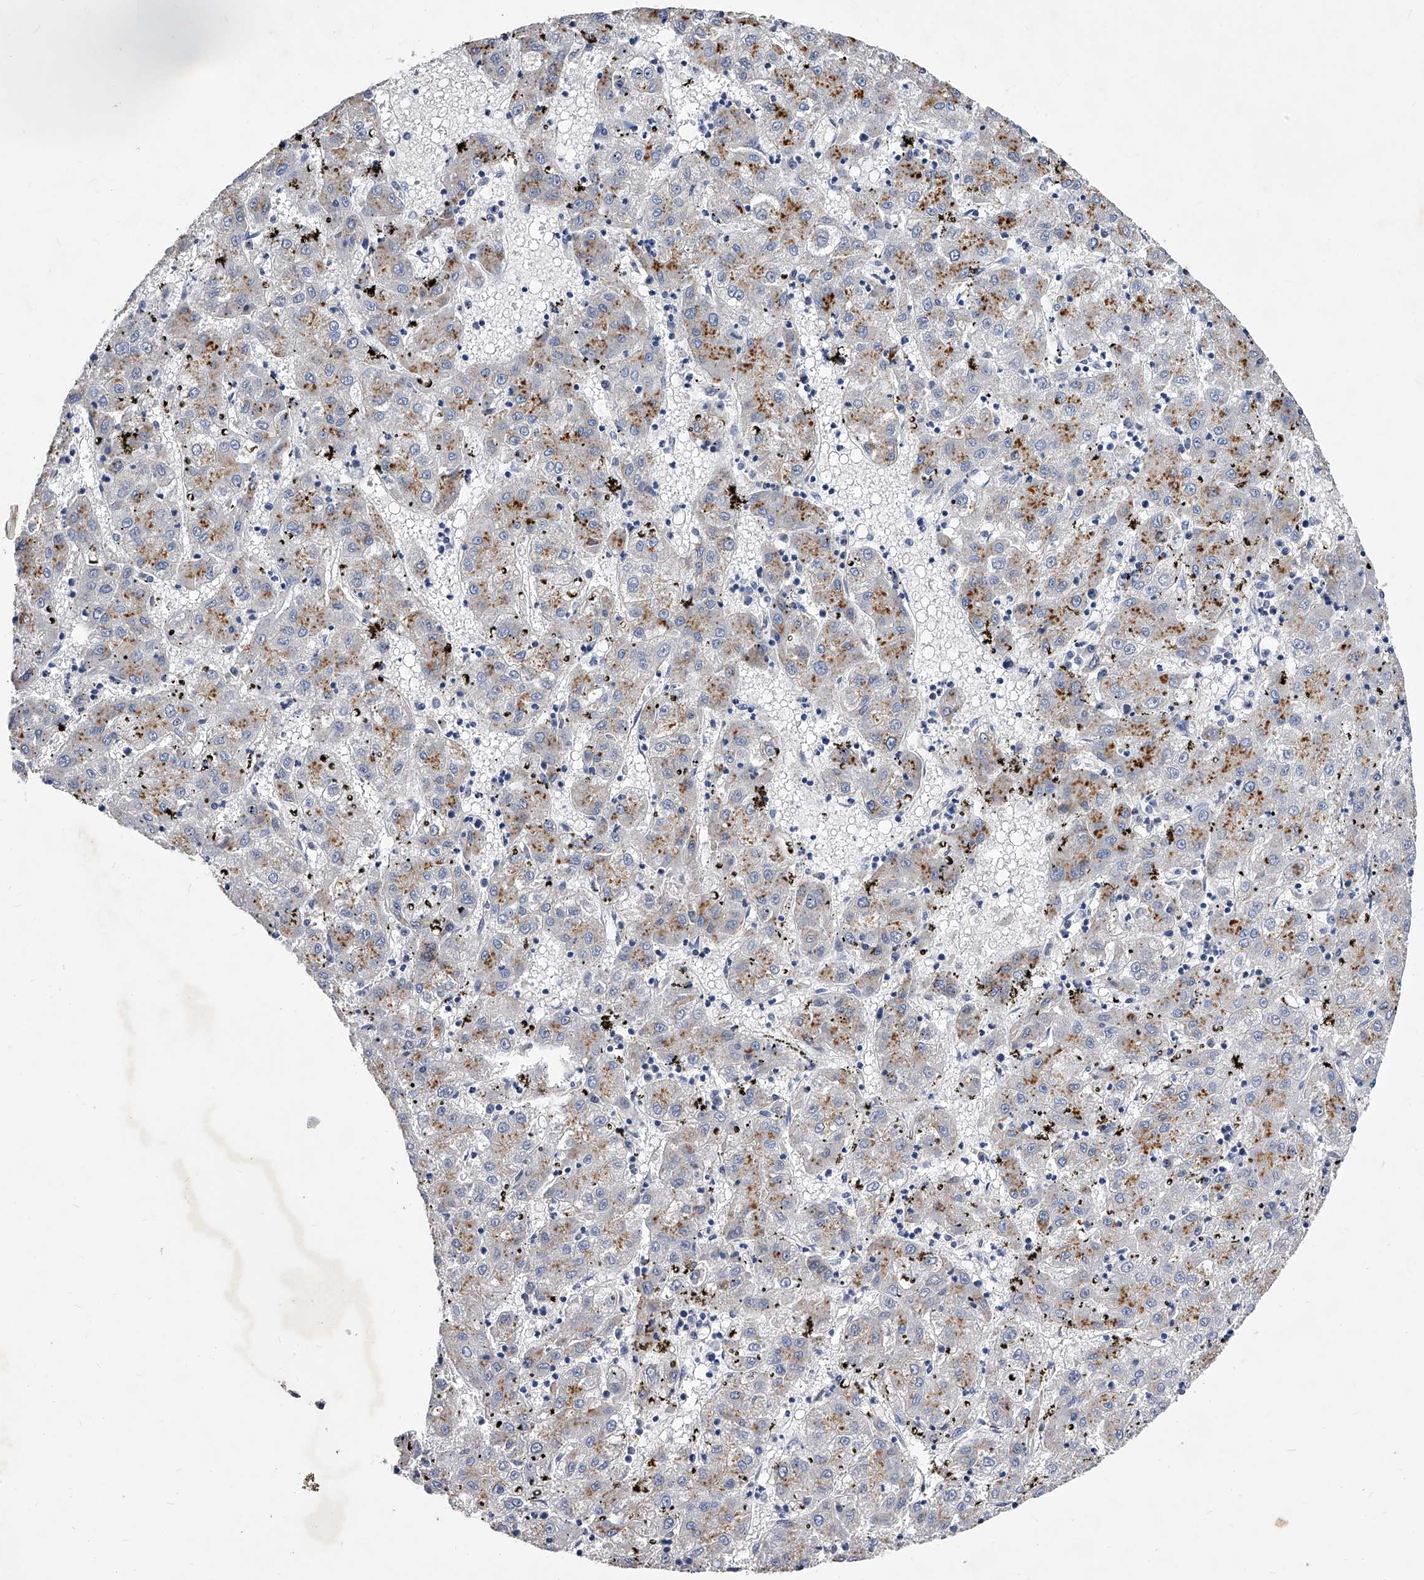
{"staining": {"intensity": "moderate", "quantity": "<25%", "location": "cytoplasmic/membranous"}, "tissue": "liver cancer", "cell_type": "Tumor cells", "image_type": "cancer", "snomed": [{"axis": "morphology", "description": "Carcinoma, Hepatocellular, NOS"}, {"axis": "topography", "description": "Liver"}], "caption": "Immunohistochemical staining of human liver cancer displays moderate cytoplasmic/membranous protein expression in about <25% of tumor cells.", "gene": "ZNF529", "patient": {"sex": "male", "age": 72}}